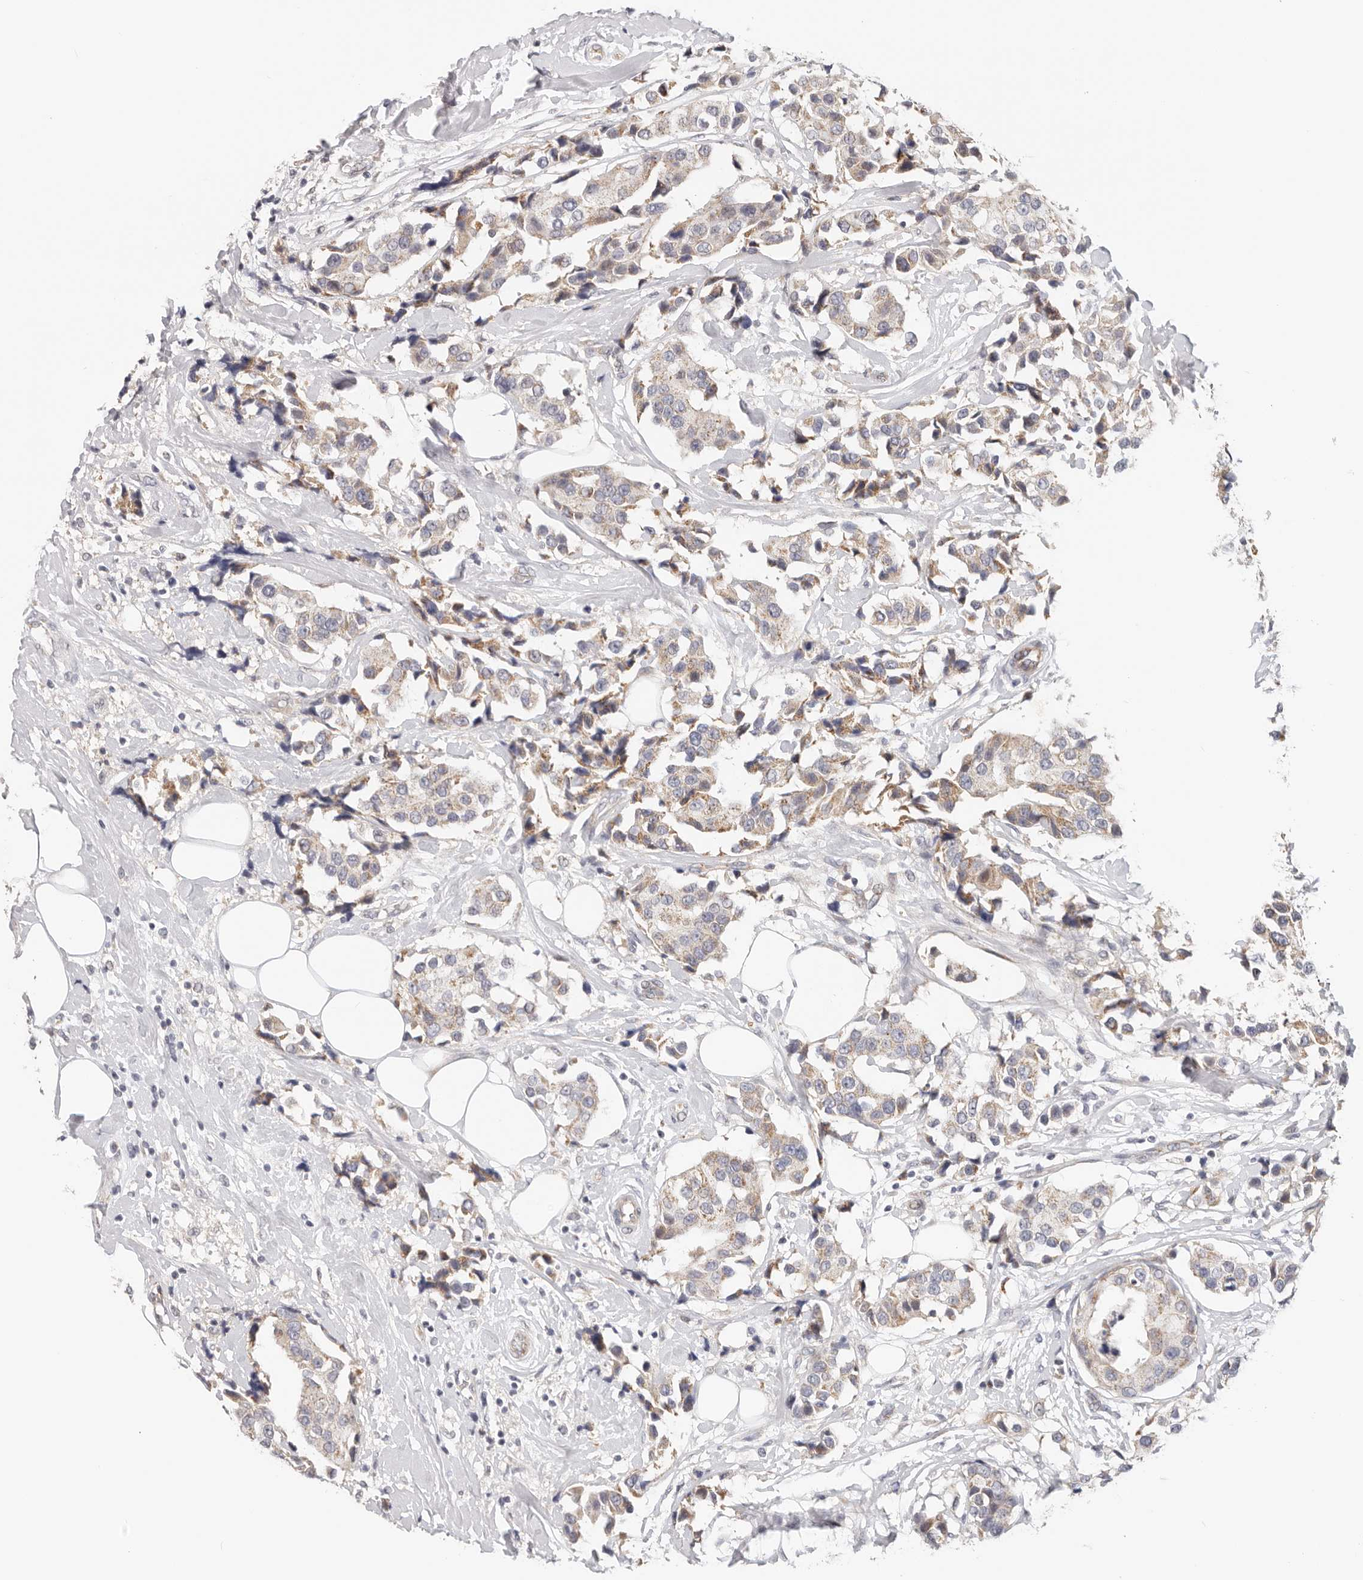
{"staining": {"intensity": "moderate", "quantity": ">75%", "location": "cytoplasmic/membranous"}, "tissue": "breast cancer", "cell_type": "Tumor cells", "image_type": "cancer", "snomed": [{"axis": "morphology", "description": "Normal tissue, NOS"}, {"axis": "morphology", "description": "Duct carcinoma"}, {"axis": "topography", "description": "Breast"}], "caption": "Breast cancer stained for a protein exhibits moderate cytoplasmic/membranous positivity in tumor cells.", "gene": "AFDN", "patient": {"sex": "female", "age": 39}}